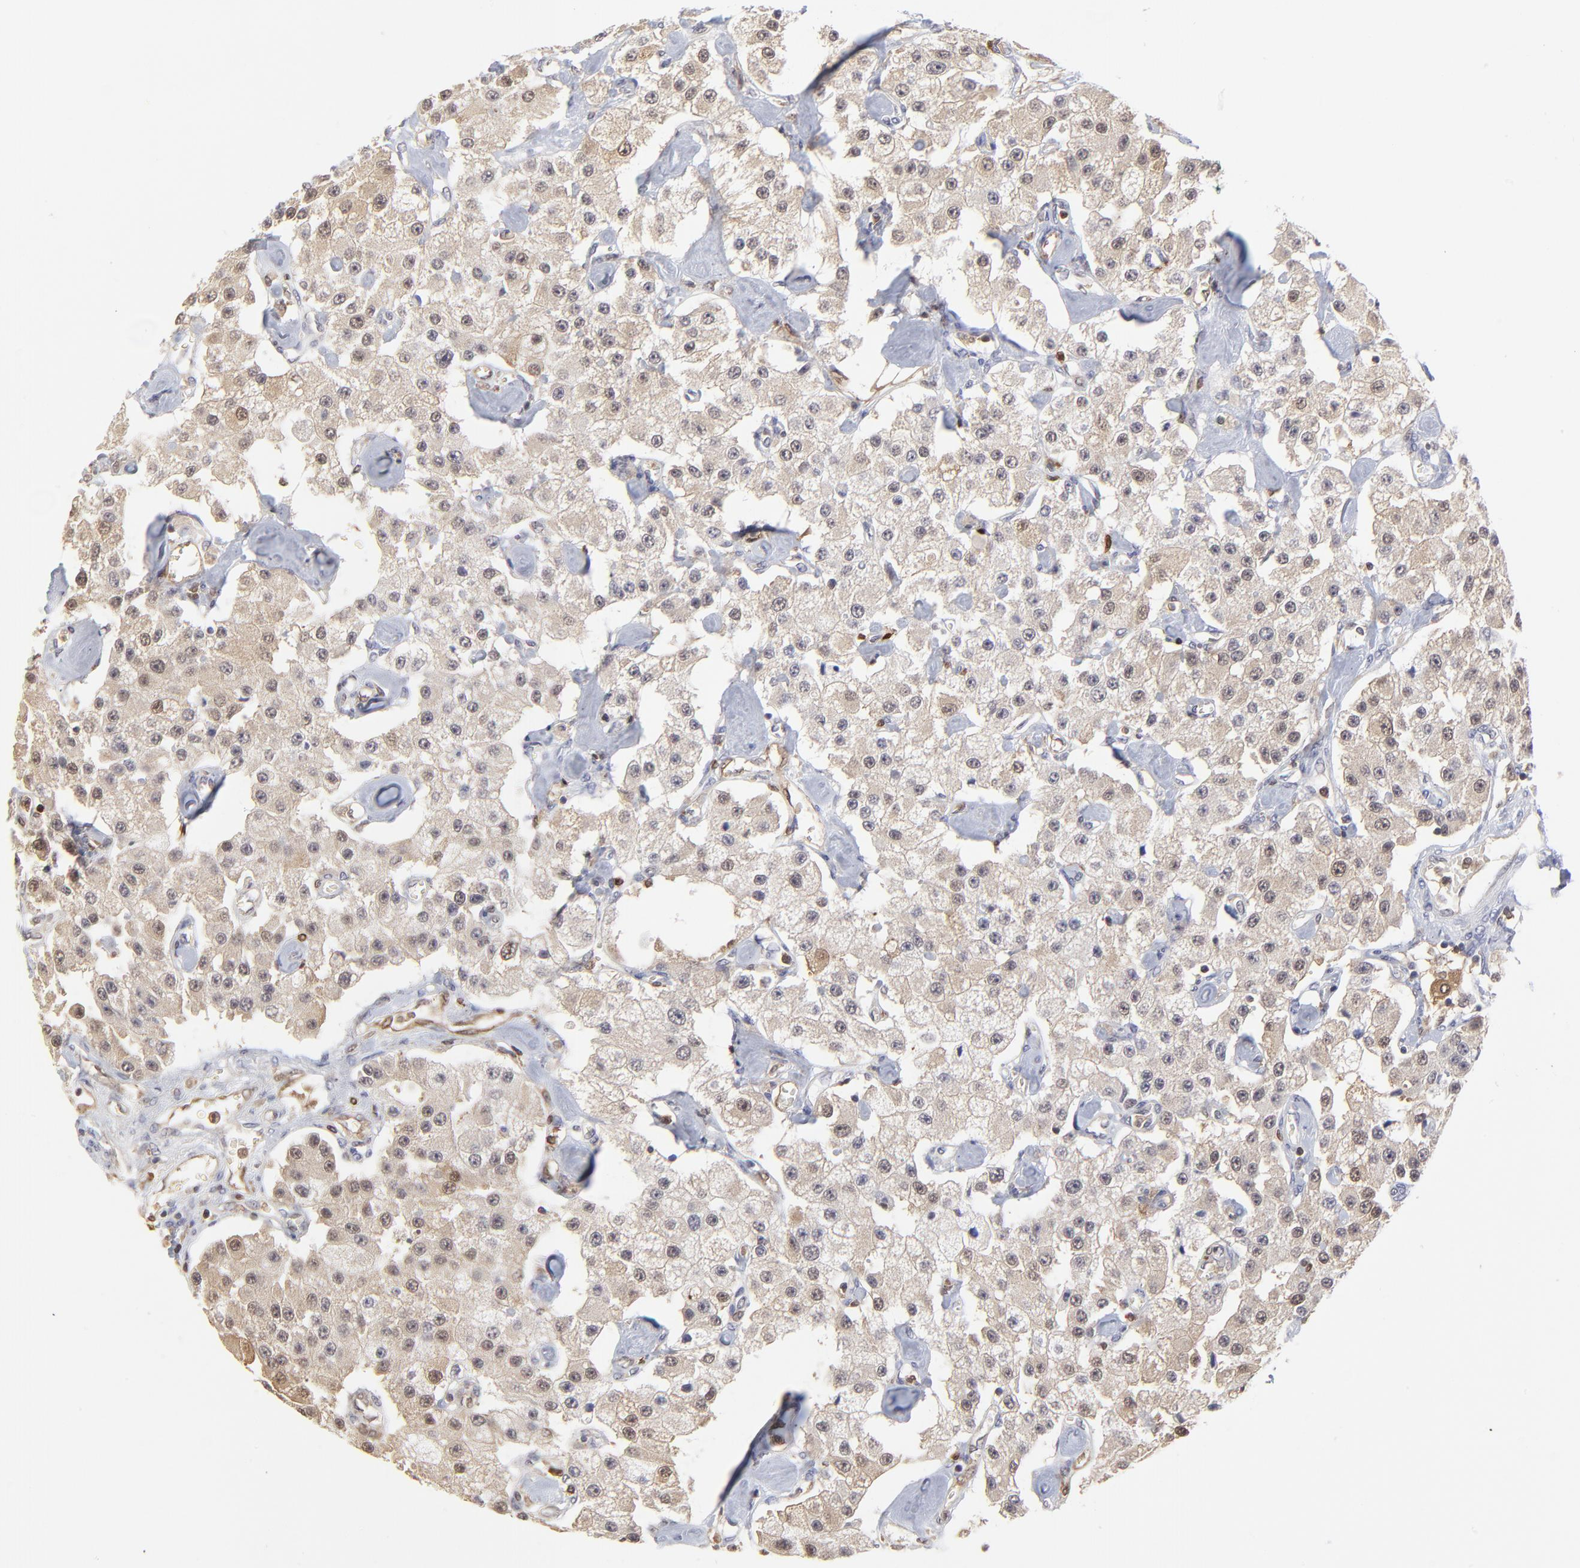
{"staining": {"intensity": "weak", "quantity": "<25%", "location": "nuclear"}, "tissue": "carcinoid", "cell_type": "Tumor cells", "image_type": "cancer", "snomed": [{"axis": "morphology", "description": "Carcinoid, malignant, NOS"}, {"axis": "topography", "description": "Pancreas"}], "caption": "Malignant carcinoid stained for a protein using immunohistochemistry exhibits no staining tumor cells.", "gene": "CASP3", "patient": {"sex": "male", "age": 41}}